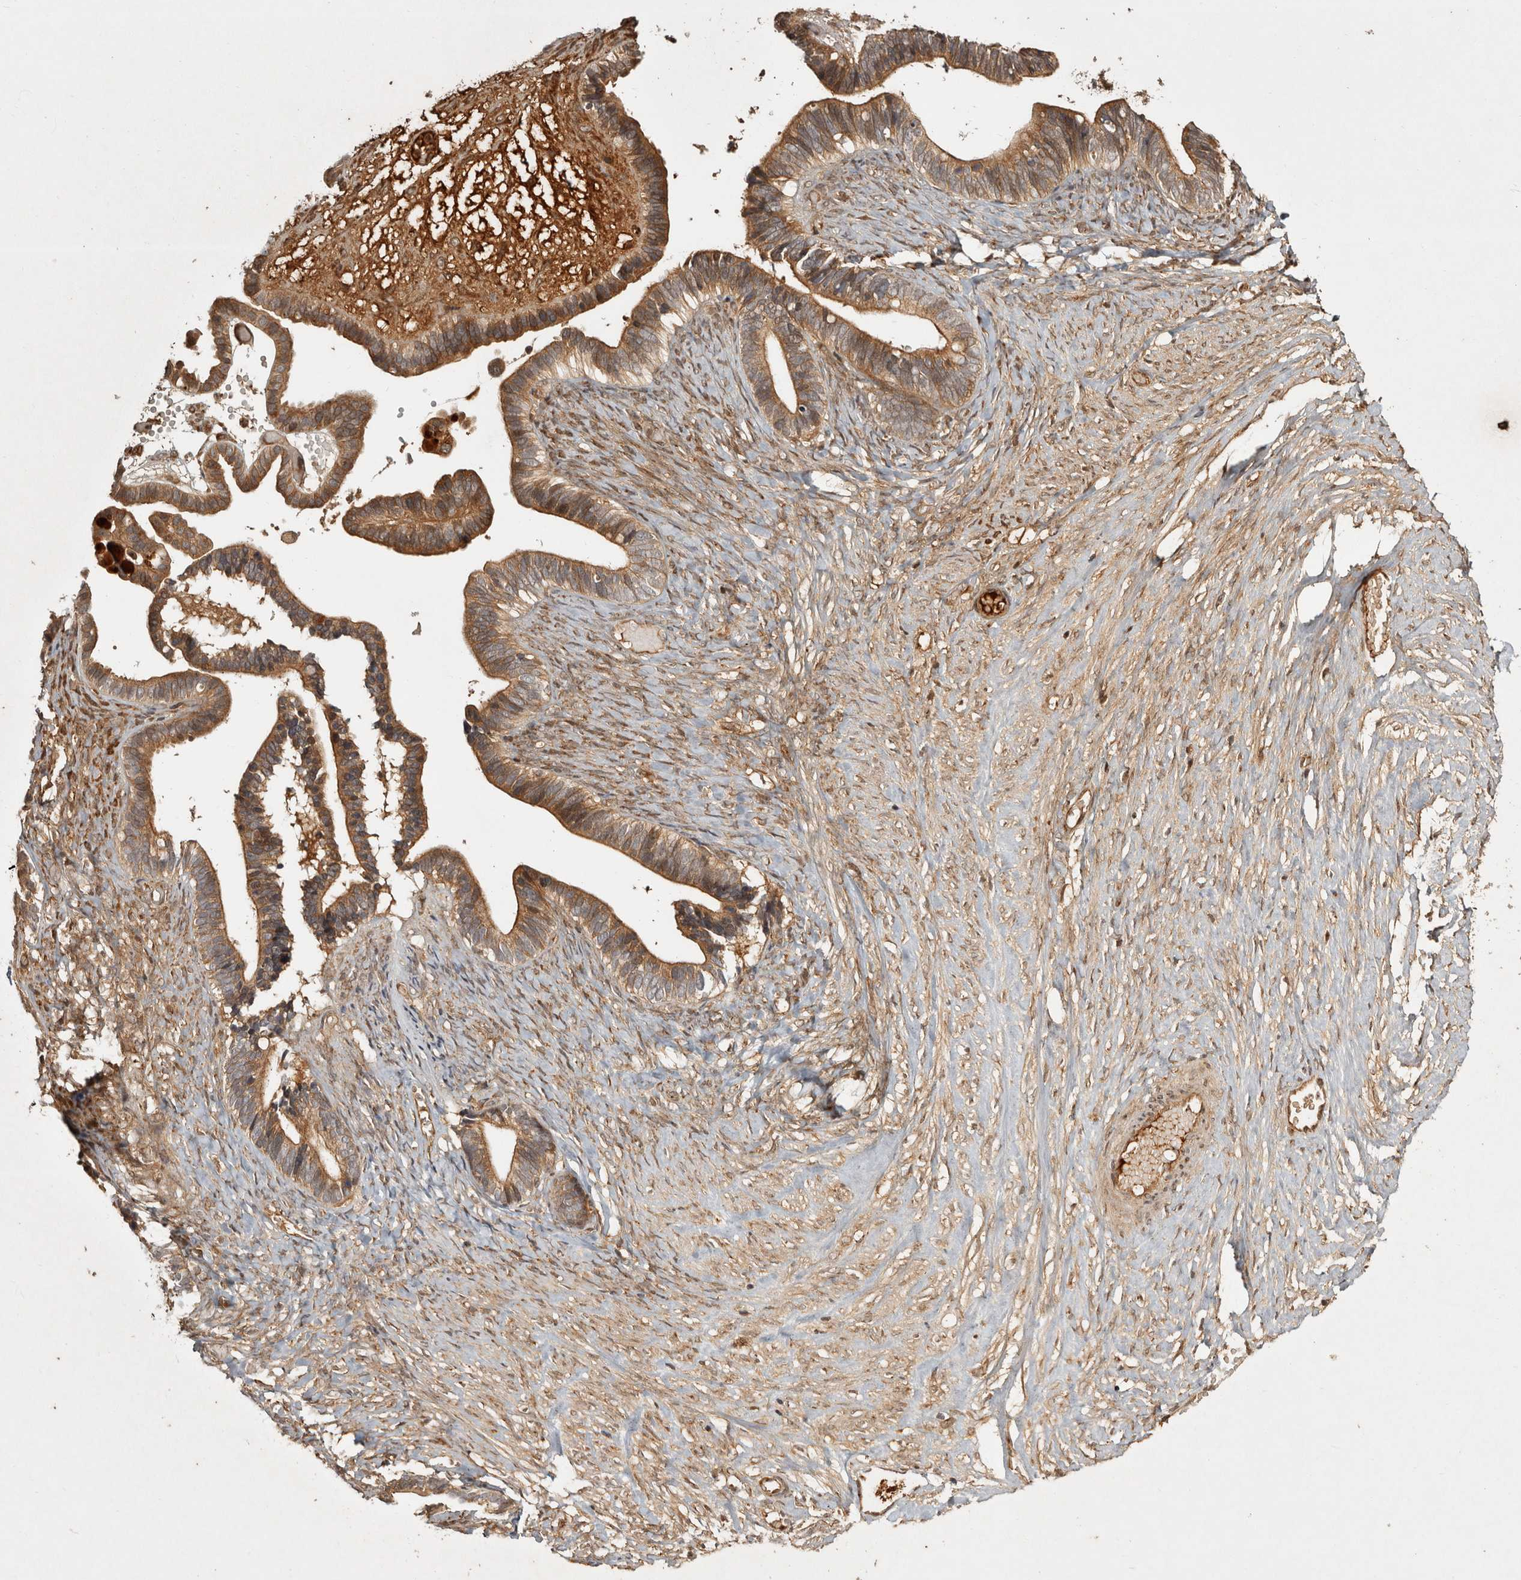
{"staining": {"intensity": "moderate", "quantity": ">75%", "location": "cytoplasmic/membranous"}, "tissue": "ovarian cancer", "cell_type": "Tumor cells", "image_type": "cancer", "snomed": [{"axis": "morphology", "description": "Cystadenocarcinoma, serous, NOS"}, {"axis": "topography", "description": "Ovary"}], "caption": "Human serous cystadenocarcinoma (ovarian) stained with a protein marker displays moderate staining in tumor cells.", "gene": "CAMSAP2", "patient": {"sex": "female", "age": 56}}